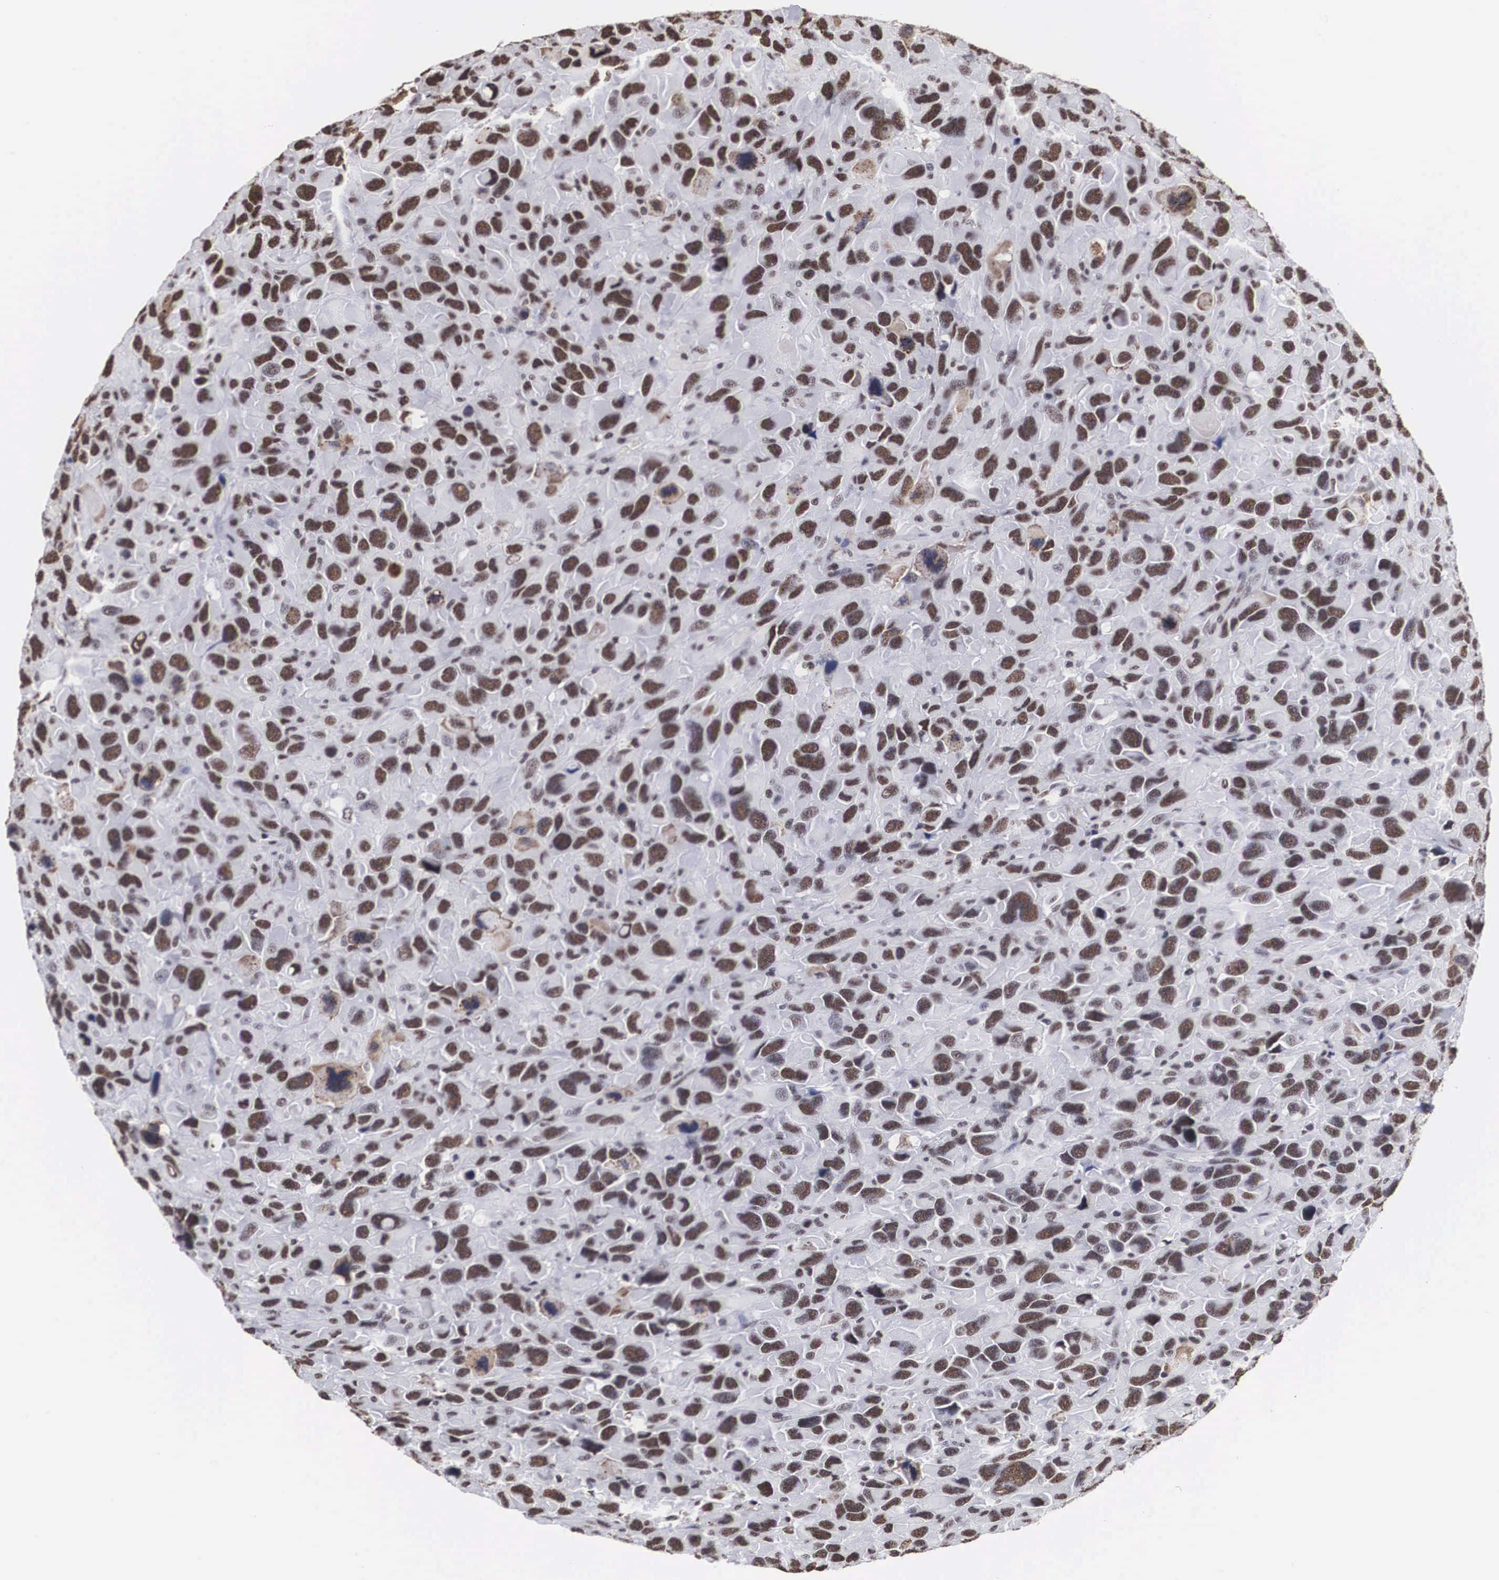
{"staining": {"intensity": "strong", "quantity": ">75%", "location": "nuclear"}, "tissue": "renal cancer", "cell_type": "Tumor cells", "image_type": "cancer", "snomed": [{"axis": "morphology", "description": "Adenocarcinoma, NOS"}, {"axis": "topography", "description": "Kidney"}], "caption": "The photomicrograph exhibits immunohistochemical staining of renal cancer. There is strong nuclear positivity is appreciated in approximately >75% of tumor cells.", "gene": "ACIN1", "patient": {"sex": "male", "age": 79}}